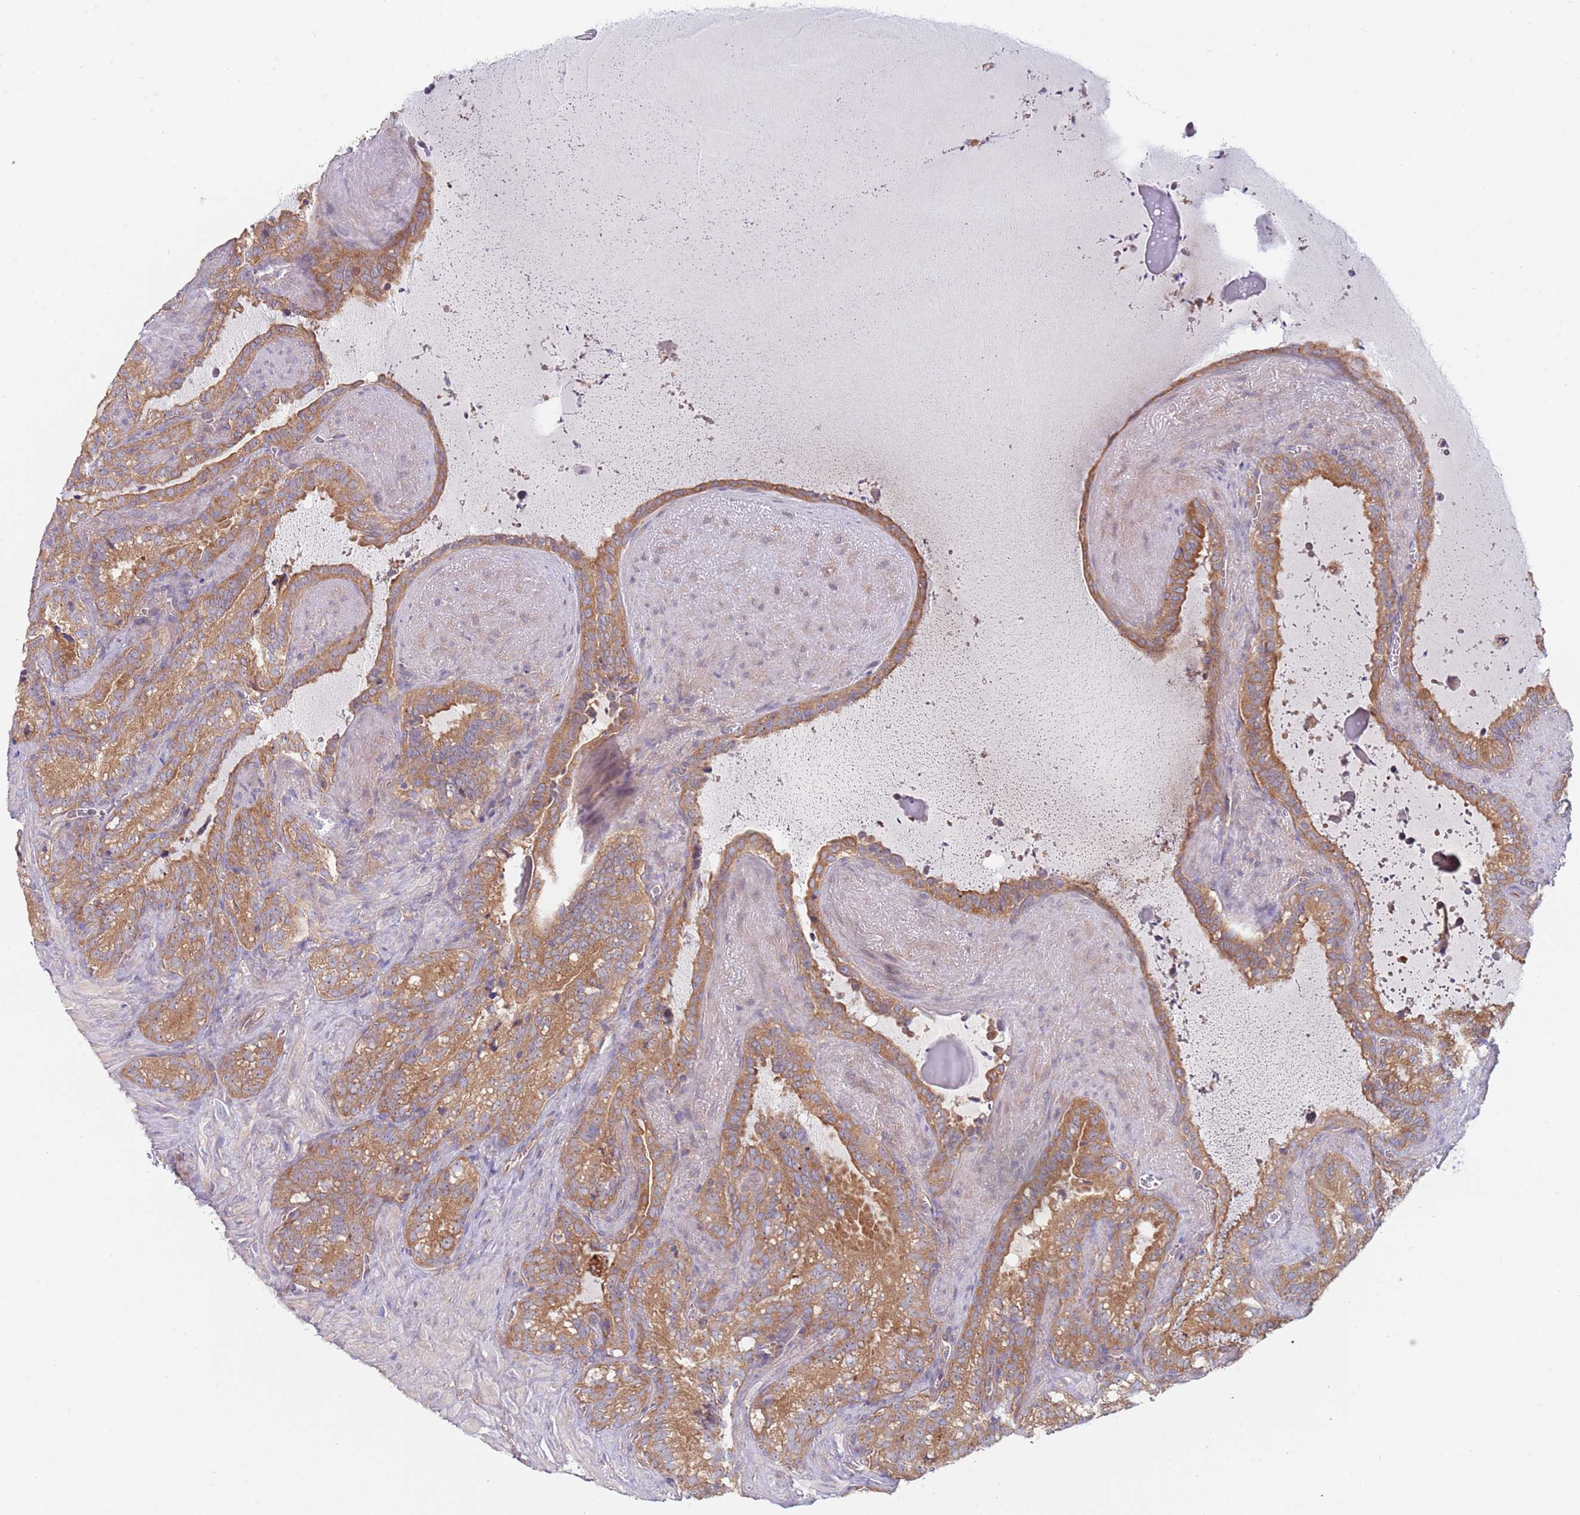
{"staining": {"intensity": "moderate", "quantity": ">75%", "location": "cytoplasmic/membranous"}, "tissue": "seminal vesicle", "cell_type": "Glandular cells", "image_type": "normal", "snomed": [{"axis": "morphology", "description": "Normal tissue, NOS"}, {"axis": "topography", "description": "Prostate"}, {"axis": "topography", "description": "Seminal veicle"}], "caption": "Immunohistochemical staining of unremarkable human seminal vesicle demonstrates moderate cytoplasmic/membranous protein expression in approximately >75% of glandular cells.", "gene": "EIF3F", "patient": {"sex": "male", "age": 58}}